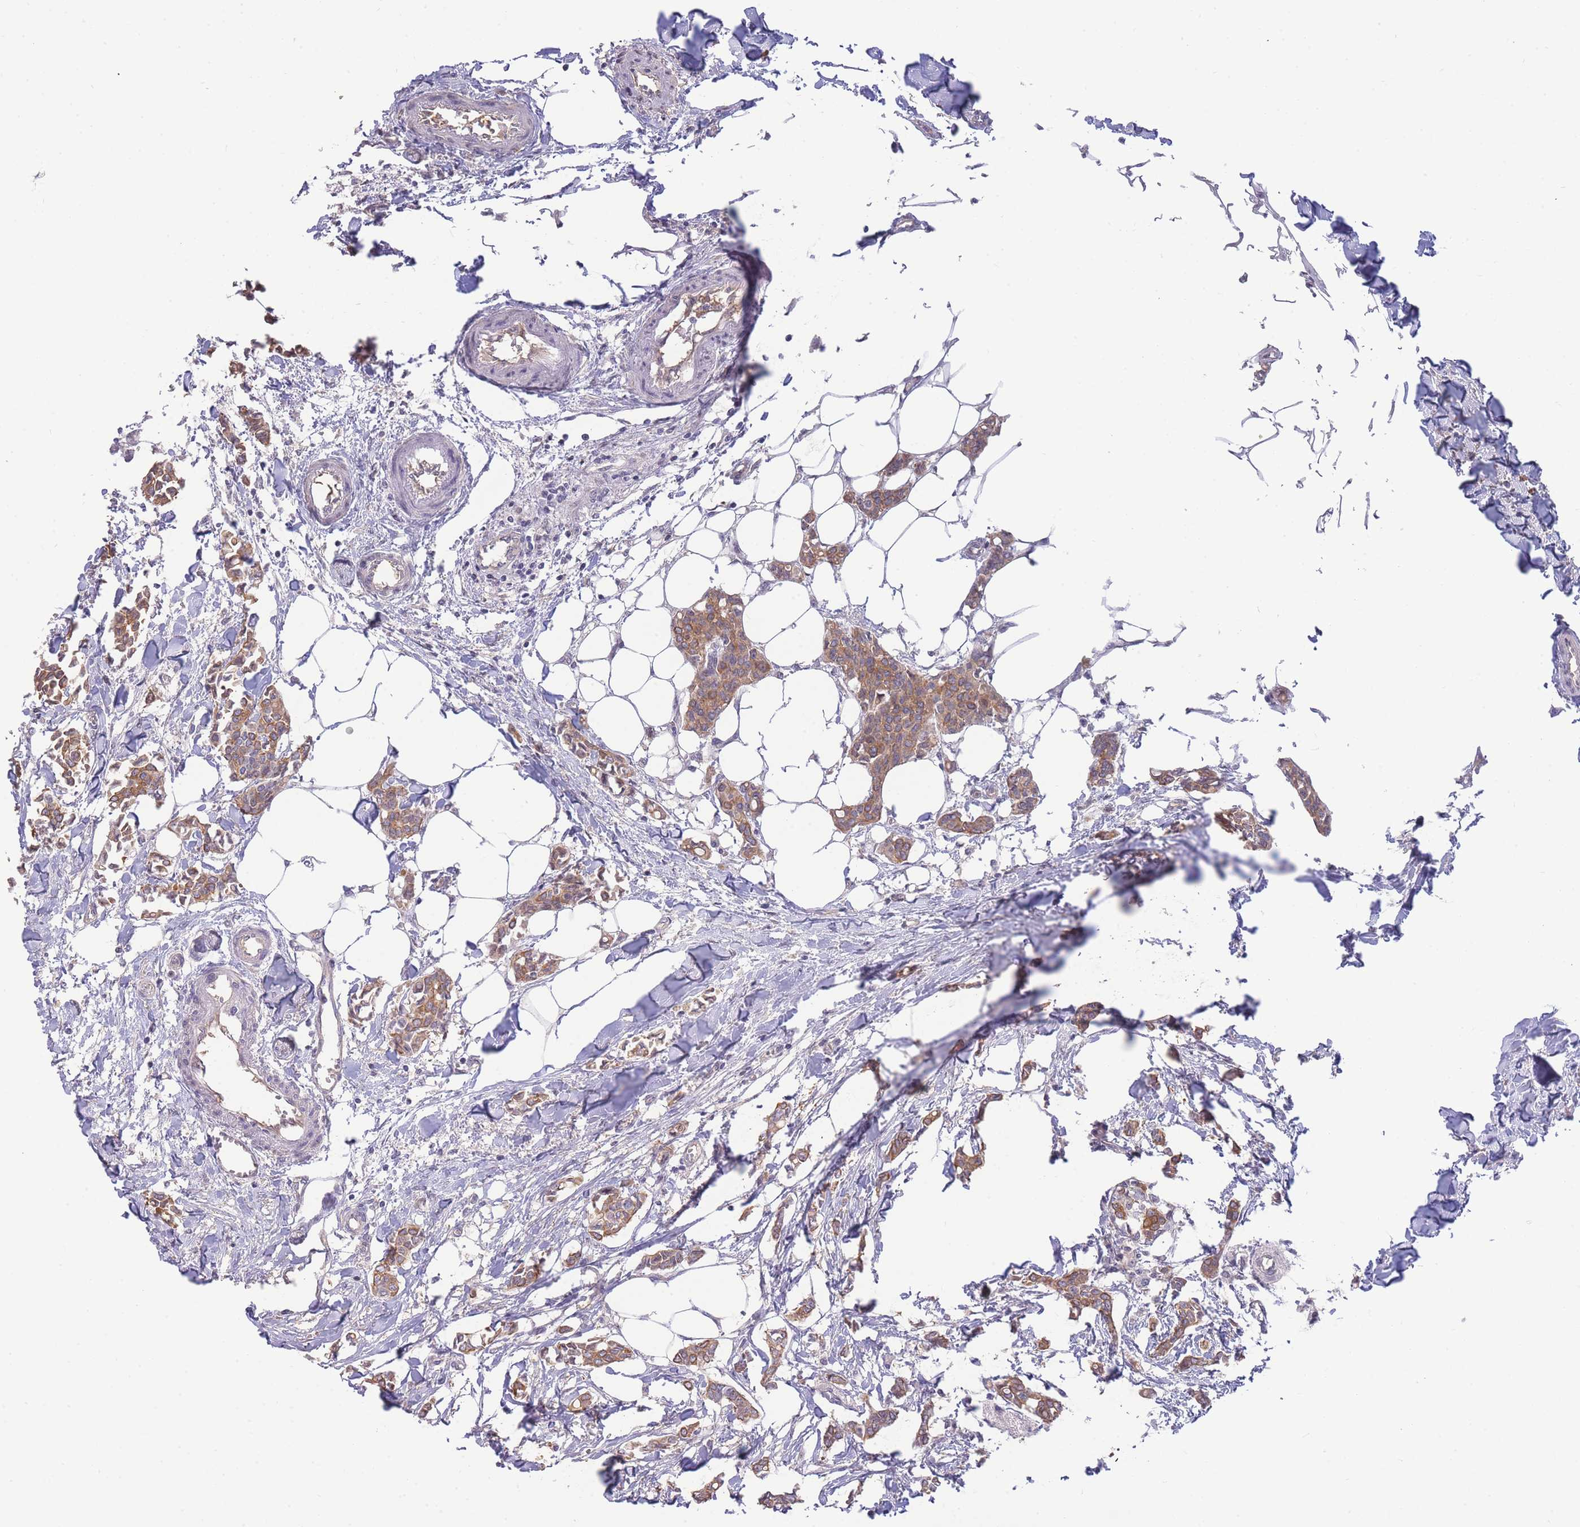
{"staining": {"intensity": "moderate", "quantity": ">75%", "location": "cytoplasmic/membranous"}, "tissue": "breast cancer", "cell_type": "Tumor cells", "image_type": "cancer", "snomed": [{"axis": "morphology", "description": "Duct carcinoma"}, {"axis": "topography", "description": "Breast"}], "caption": "A brown stain highlights moderate cytoplasmic/membranous positivity of a protein in human breast cancer tumor cells.", "gene": "SMC6", "patient": {"sex": "female", "age": 41}}